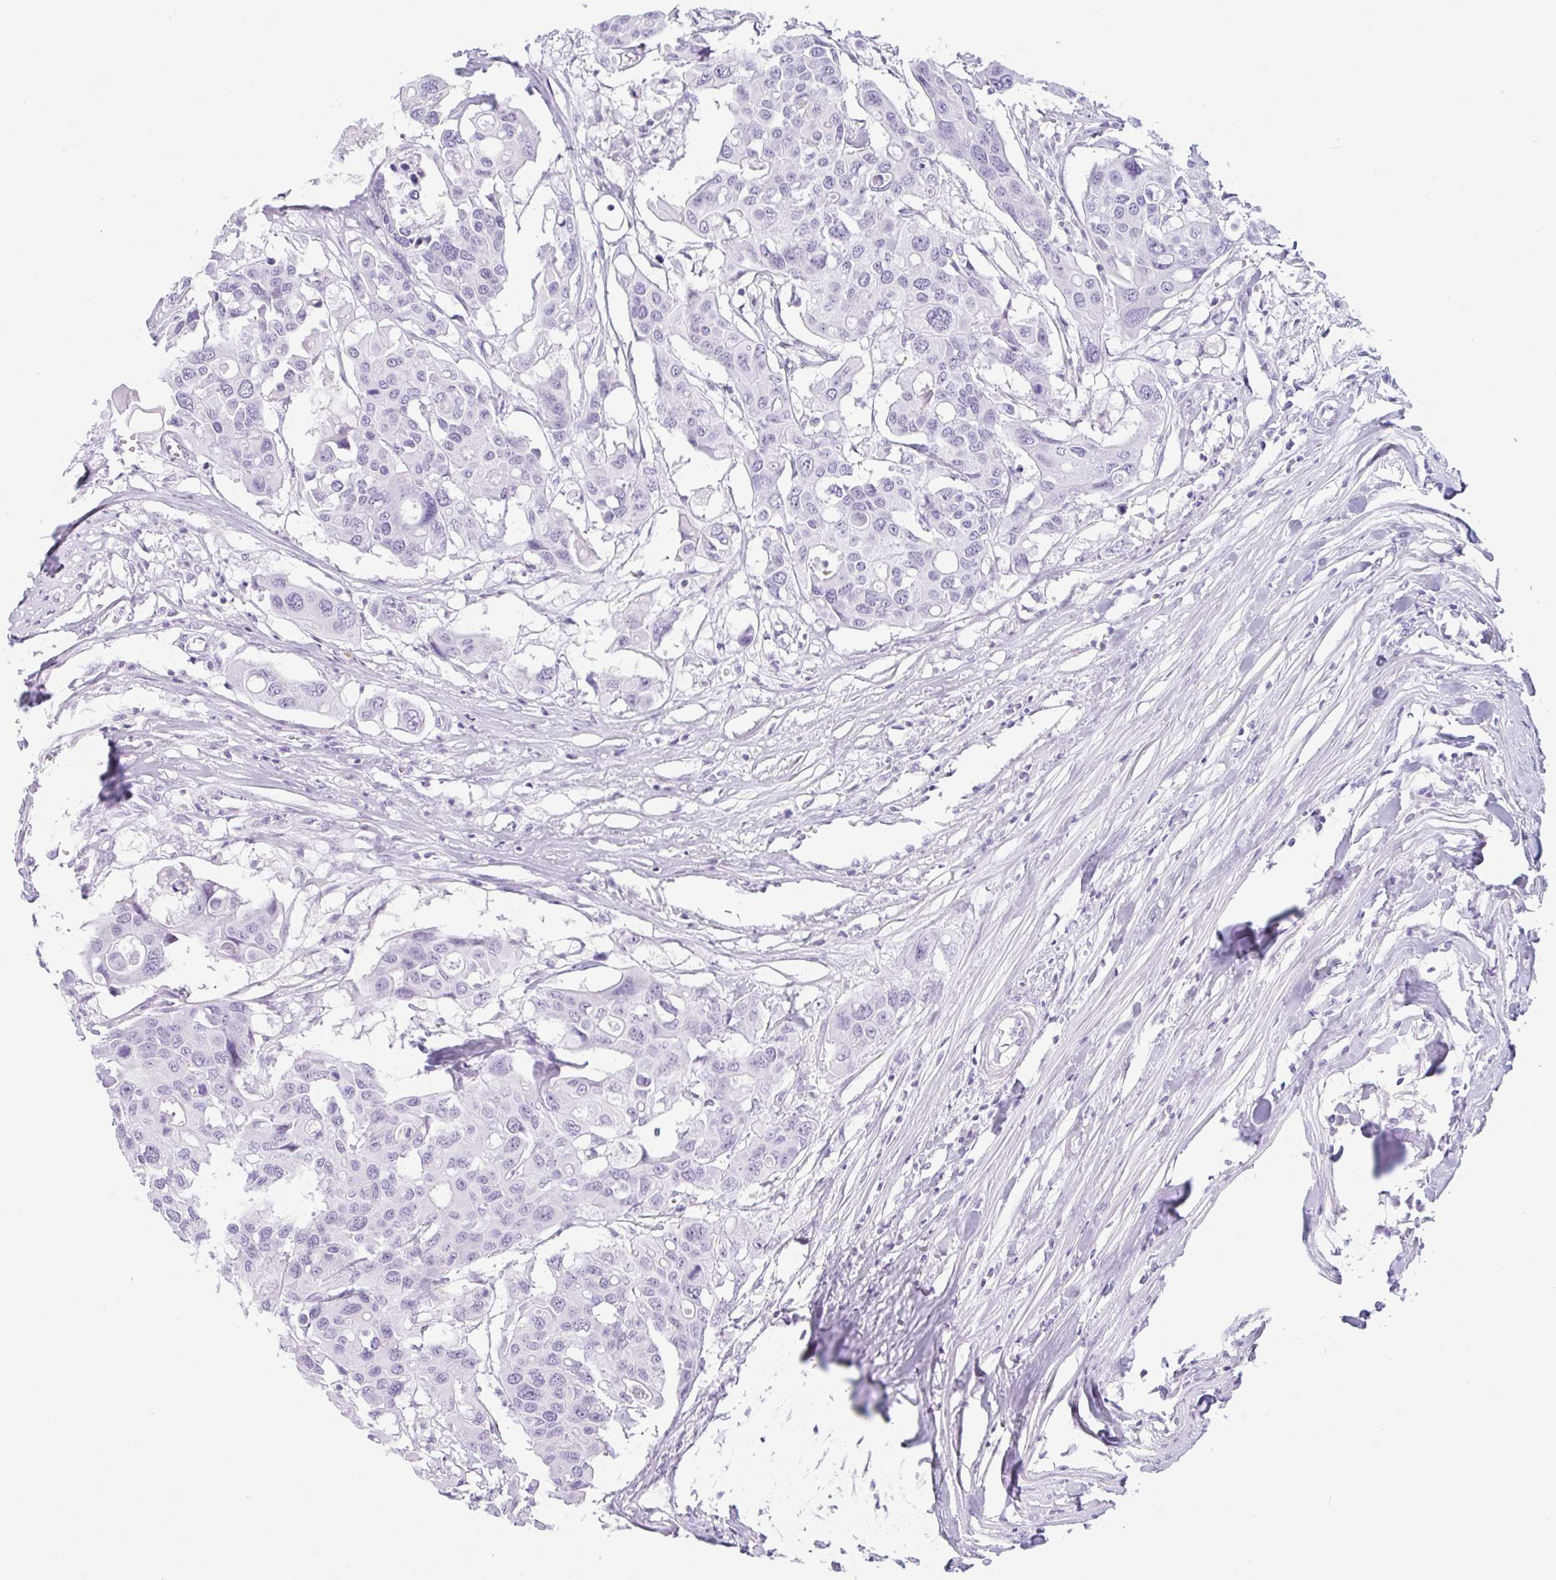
{"staining": {"intensity": "negative", "quantity": "none", "location": "none"}, "tissue": "colorectal cancer", "cell_type": "Tumor cells", "image_type": "cancer", "snomed": [{"axis": "morphology", "description": "Adenocarcinoma, NOS"}, {"axis": "topography", "description": "Colon"}], "caption": "Immunohistochemistry (IHC) image of neoplastic tissue: colorectal adenocarcinoma stained with DAB (3,3'-diaminobenzidine) reveals no significant protein expression in tumor cells.", "gene": "CTSE", "patient": {"sex": "male", "age": 77}}